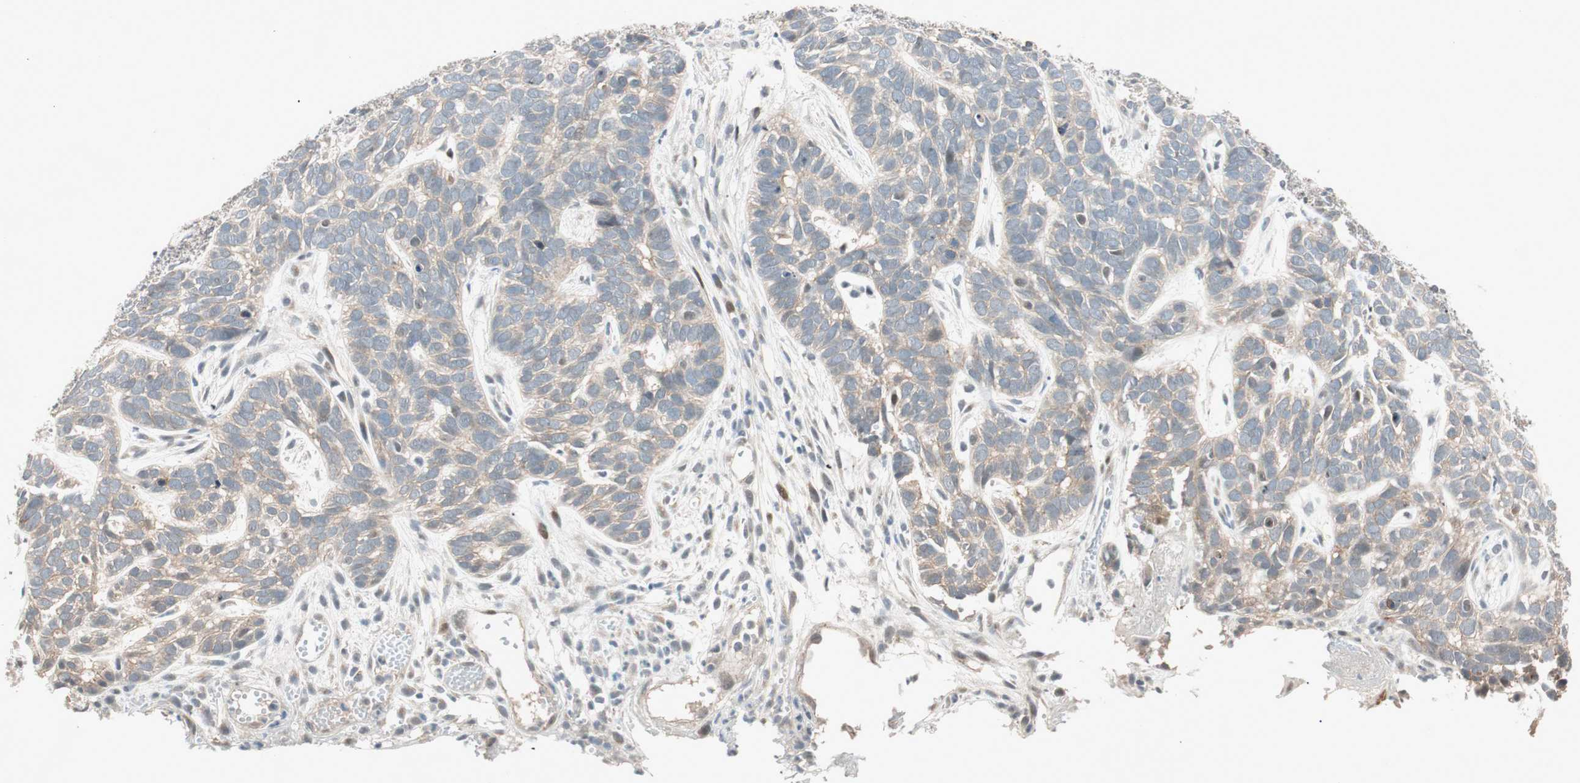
{"staining": {"intensity": "negative", "quantity": "none", "location": "none"}, "tissue": "skin cancer", "cell_type": "Tumor cells", "image_type": "cancer", "snomed": [{"axis": "morphology", "description": "Basal cell carcinoma"}, {"axis": "topography", "description": "Skin"}], "caption": "High magnification brightfield microscopy of basal cell carcinoma (skin) stained with DAB (brown) and counterstained with hematoxylin (blue): tumor cells show no significant staining.", "gene": "EPHA6", "patient": {"sex": "male", "age": 87}}